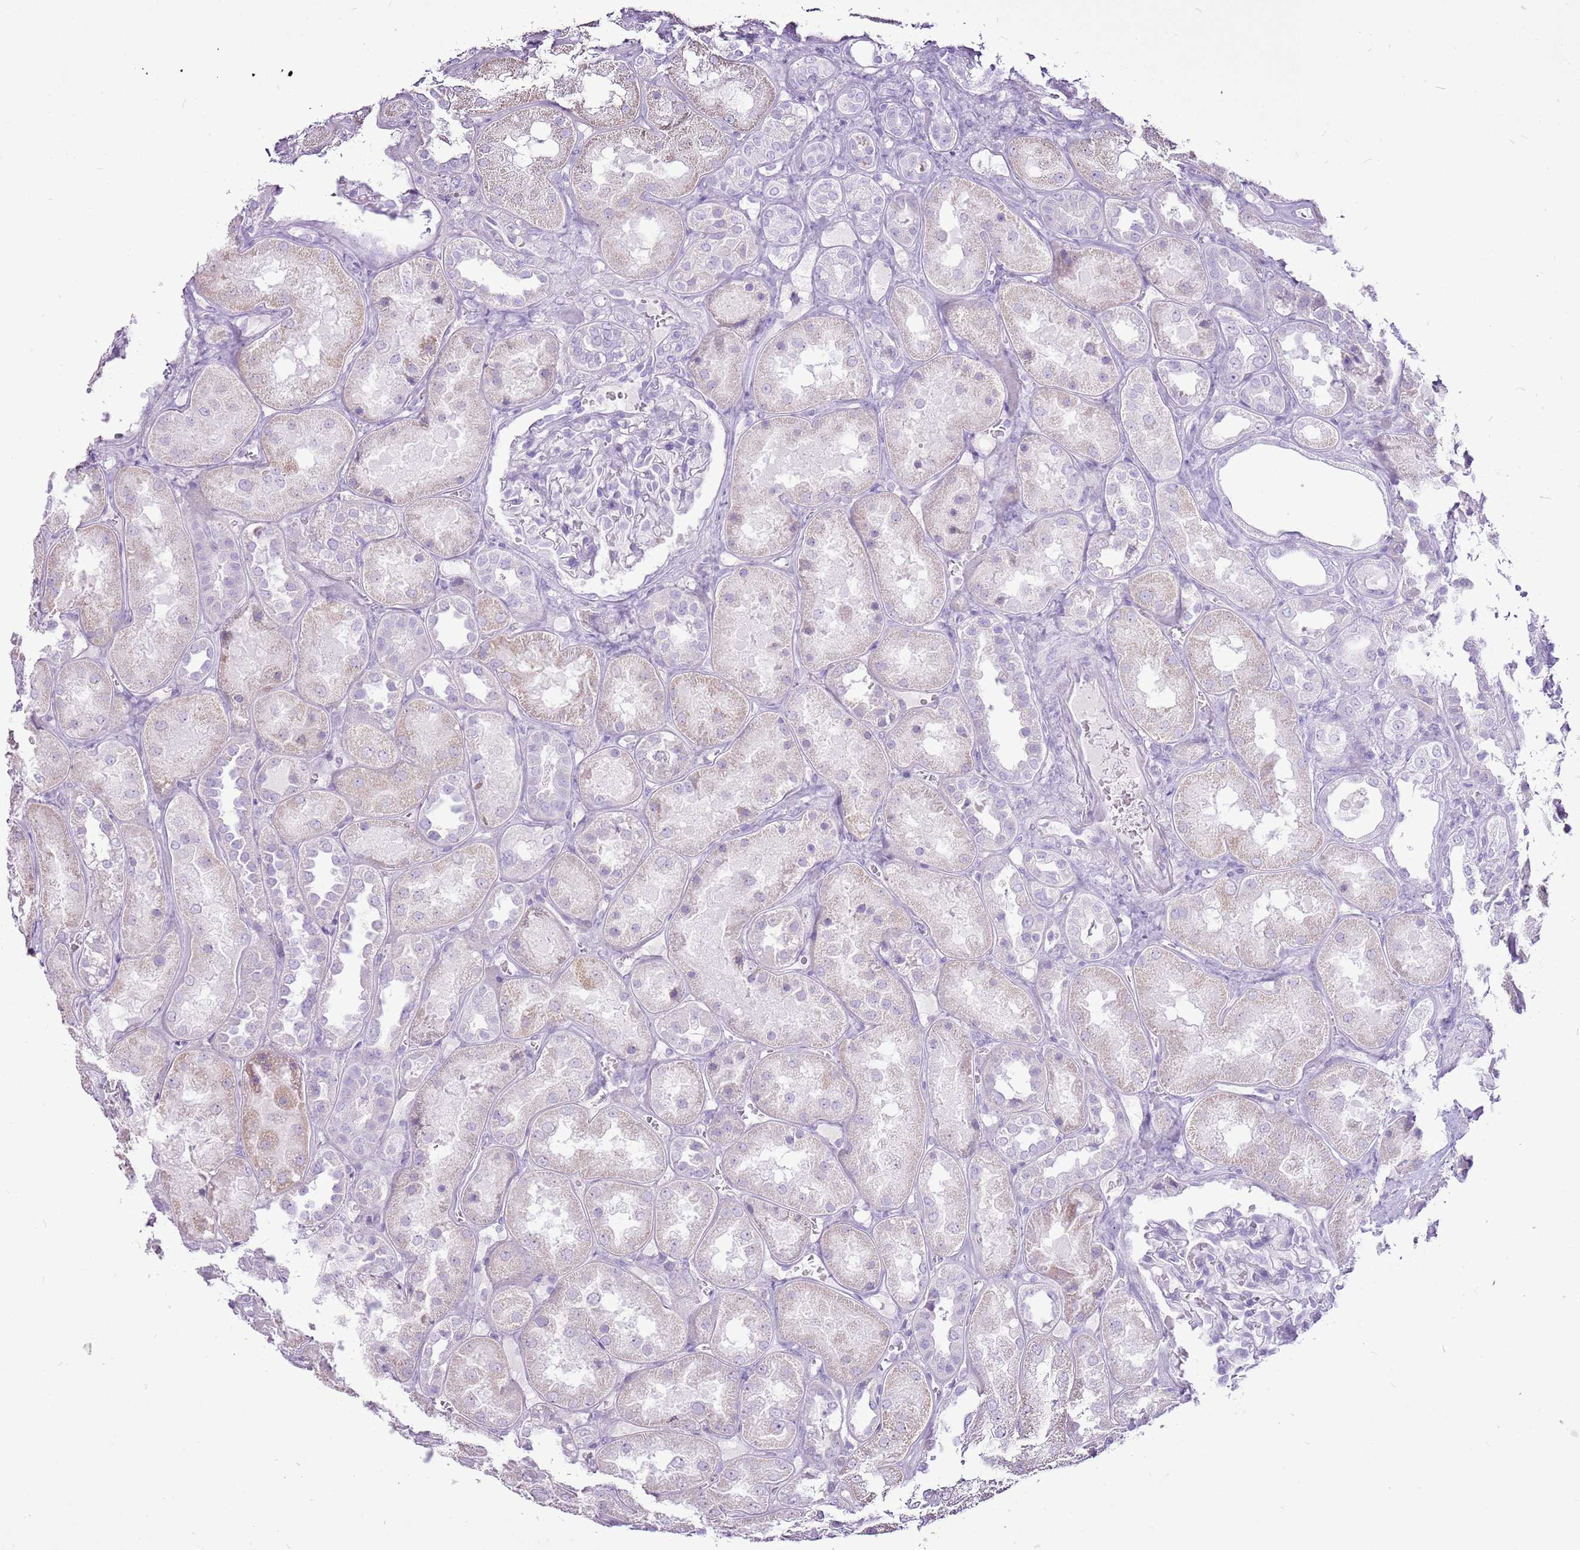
{"staining": {"intensity": "negative", "quantity": "none", "location": "none"}, "tissue": "kidney", "cell_type": "Cells in glomeruli", "image_type": "normal", "snomed": [{"axis": "morphology", "description": "Normal tissue, NOS"}, {"axis": "topography", "description": "Kidney"}], "caption": "Cells in glomeruli are negative for brown protein staining in benign kidney. (DAB immunohistochemistry (IHC) with hematoxylin counter stain).", "gene": "CNFN", "patient": {"sex": "male", "age": 70}}